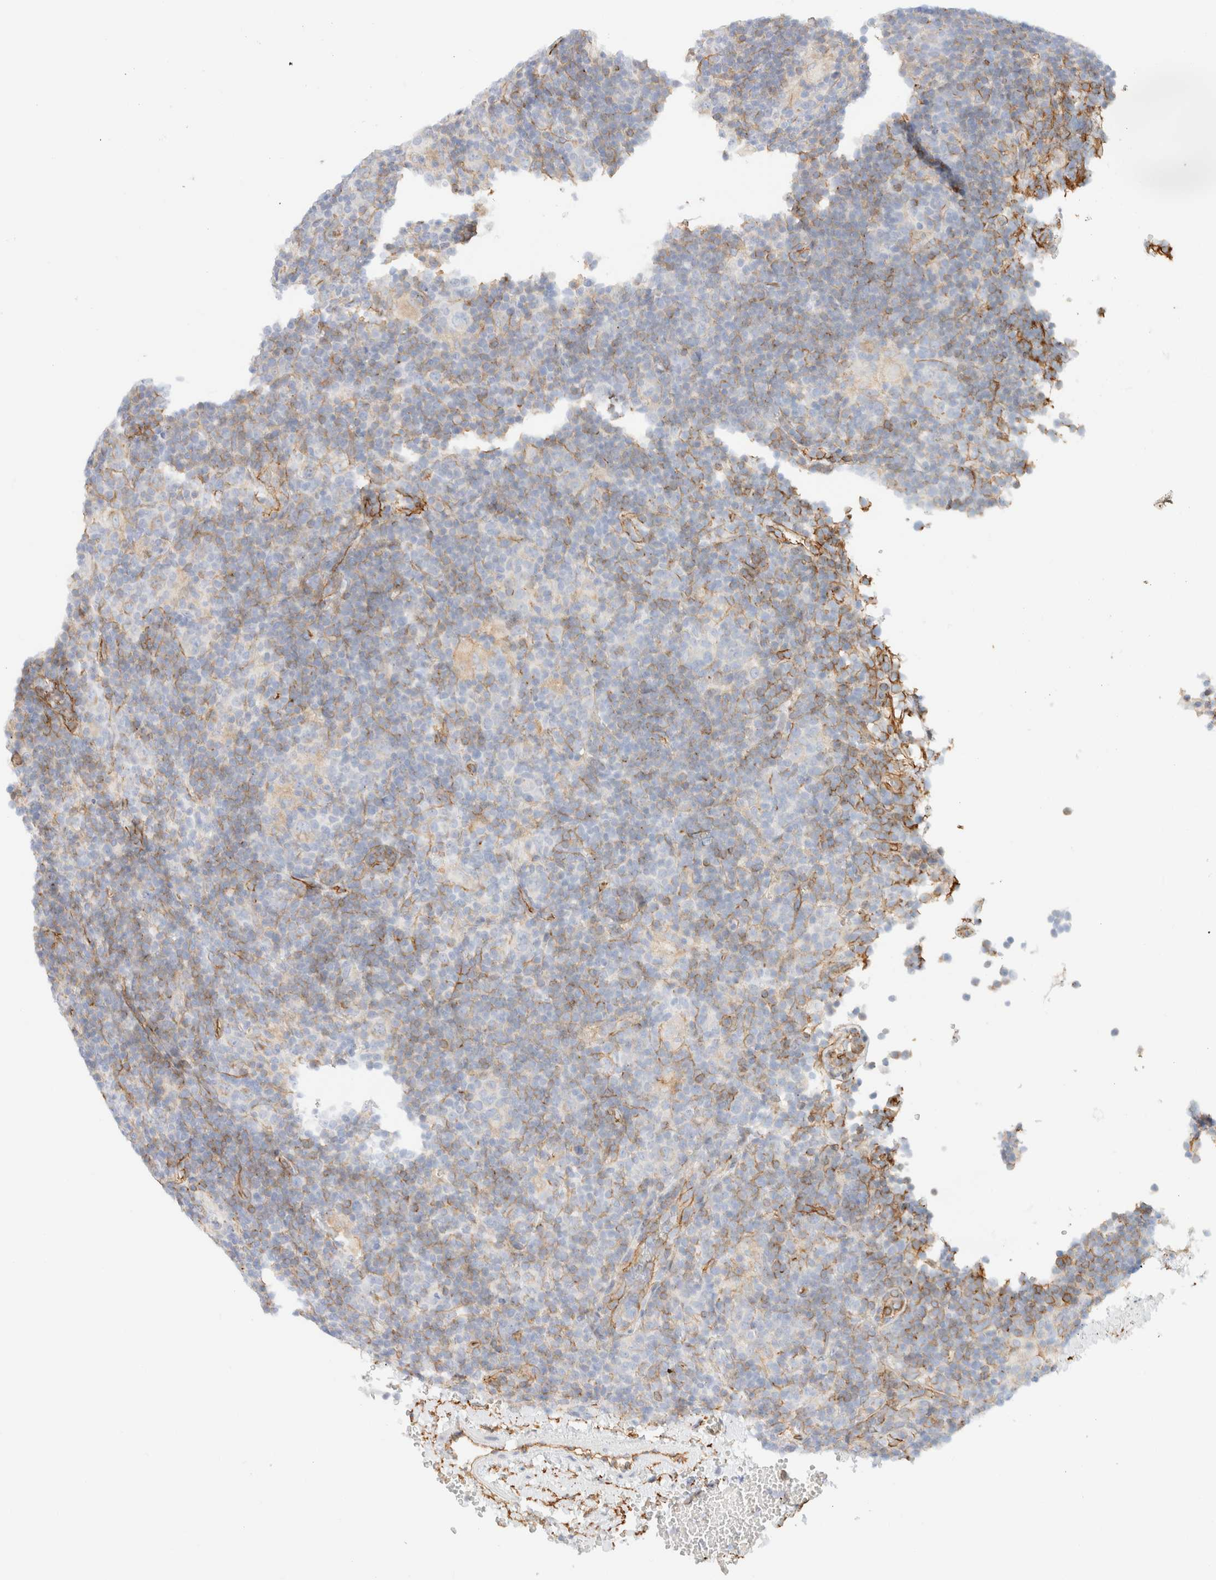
{"staining": {"intensity": "negative", "quantity": "none", "location": "none"}, "tissue": "lymphoma", "cell_type": "Tumor cells", "image_type": "cancer", "snomed": [{"axis": "morphology", "description": "Hodgkin's disease, NOS"}, {"axis": "topography", "description": "Lymph node"}], "caption": "Hodgkin's disease stained for a protein using immunohistochemistry shows no staining tumor cells.", "gene": "CYB5R4", "patient": {"sex": "female", "age": 57}}